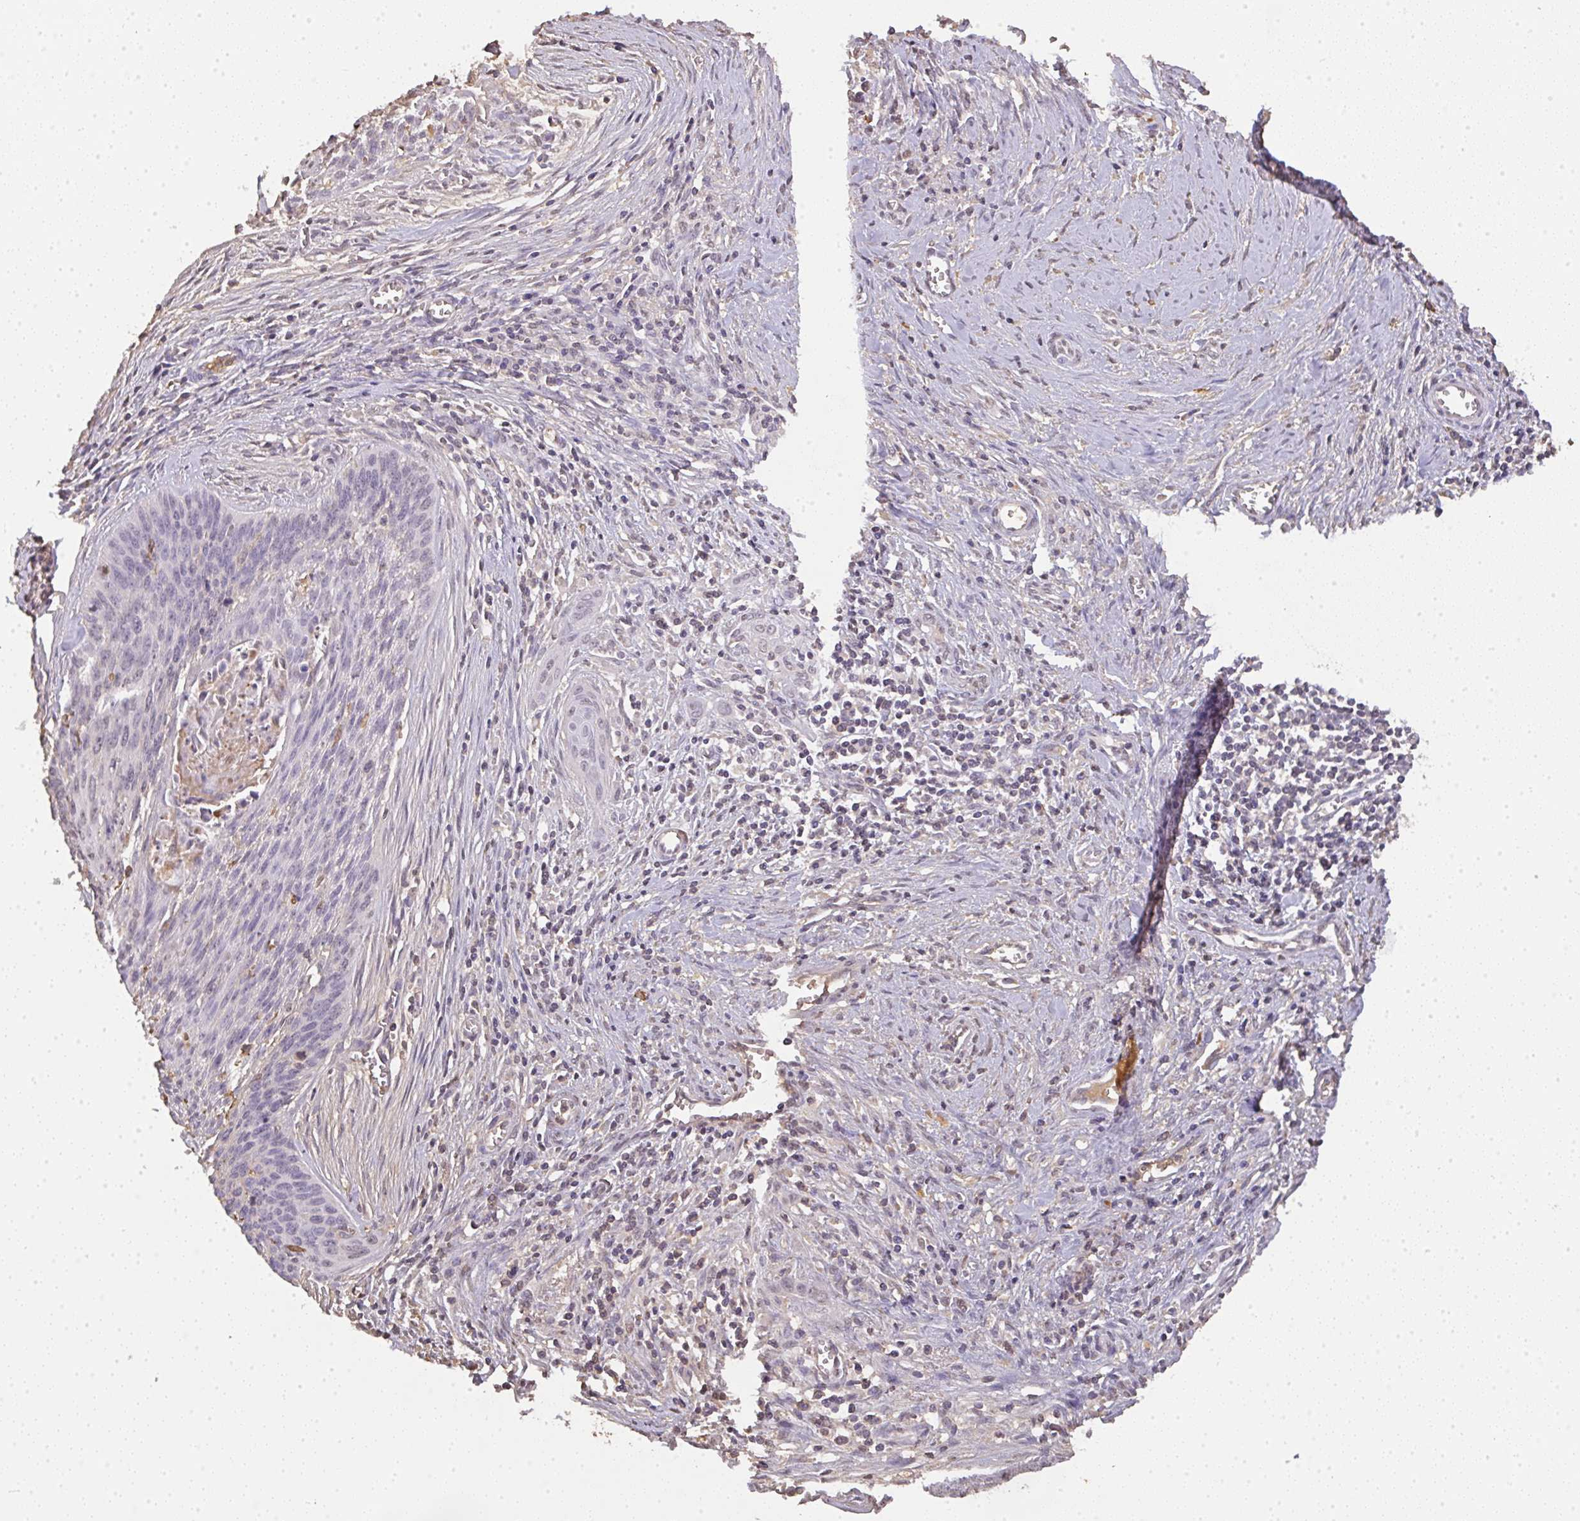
{"staining": {"intensity": "weak", "quantity": "<25%", "location": "nuclear"}, "tissue": "cervical cancer", "cell_type": "Tumor cells", "image_type": "cancer", "snomed": [{"axis": "morphology", "description": "Squamous cell carcinoma, NOS"}, {"axis": "topography", "description": "Cervix"}], "caption": "Micrograph shows no significant protein positivity in tumor cells of cervical squamous cell carcinoma.", "gene": "SMYD5", "patient": {"sex": "female", "age": 55}}